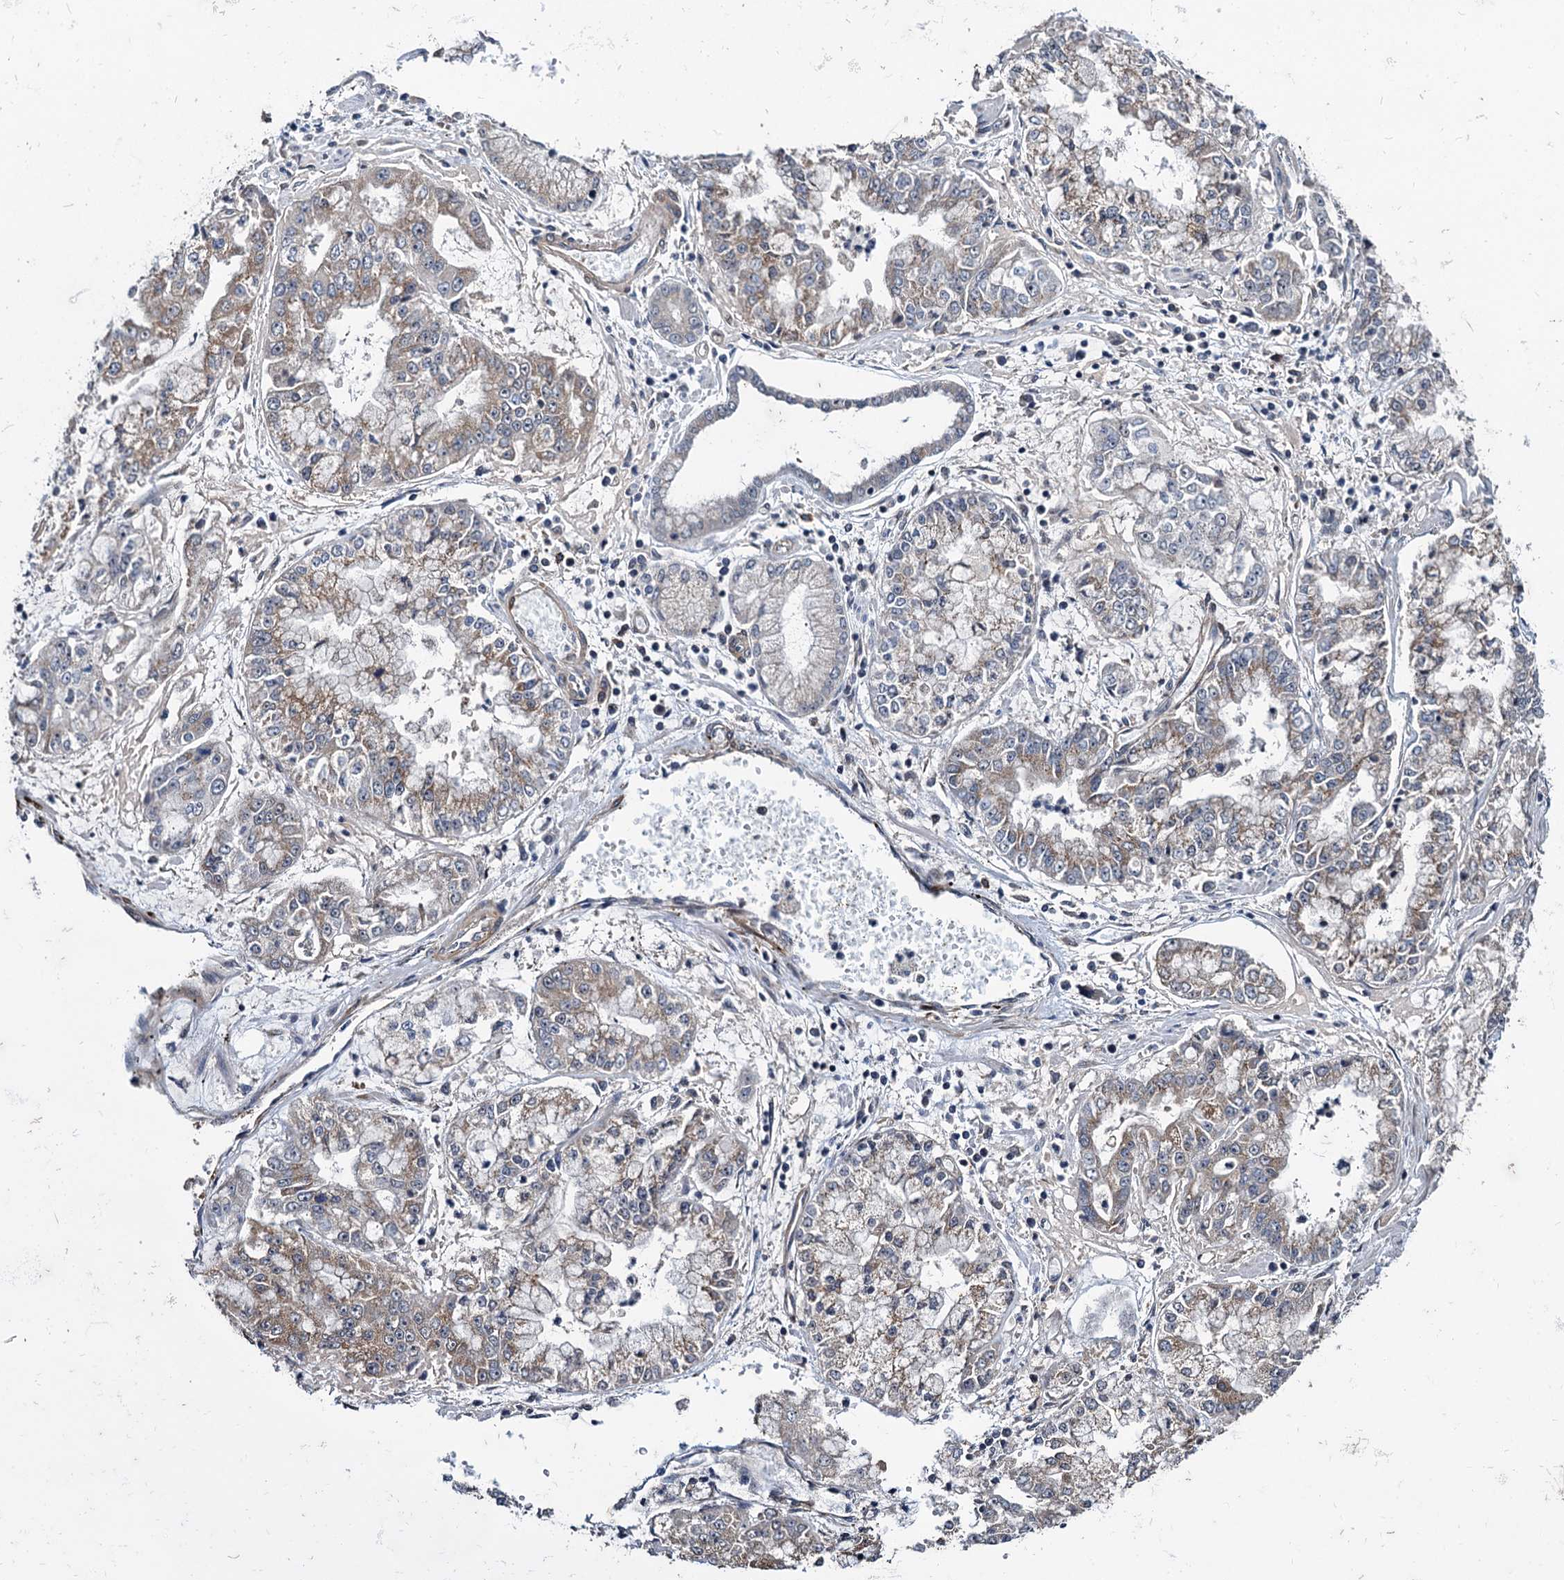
{"staining": {"intensity": "moderate", "quantity": "<25%", "location": "cytoplasmic/membranous"}, "tissue": "stomach cancer", "cell_type": "Tumor cells", "image_type": "cancer", "snomed": [{"axis": "morphology", "description": "Adenocarcinoma, NOS"}, {"axis": "topography", "description": "Stomach"}], "caption": "This image demonstrates immunohistochemistry staining of human adenocarcinoma (stomach), with low moderate cytoplasmic/membranous staining in about <25% of tumor cells.", "gene": "ARHGAP42", "patient": {"sex": "male", "age": 76}}